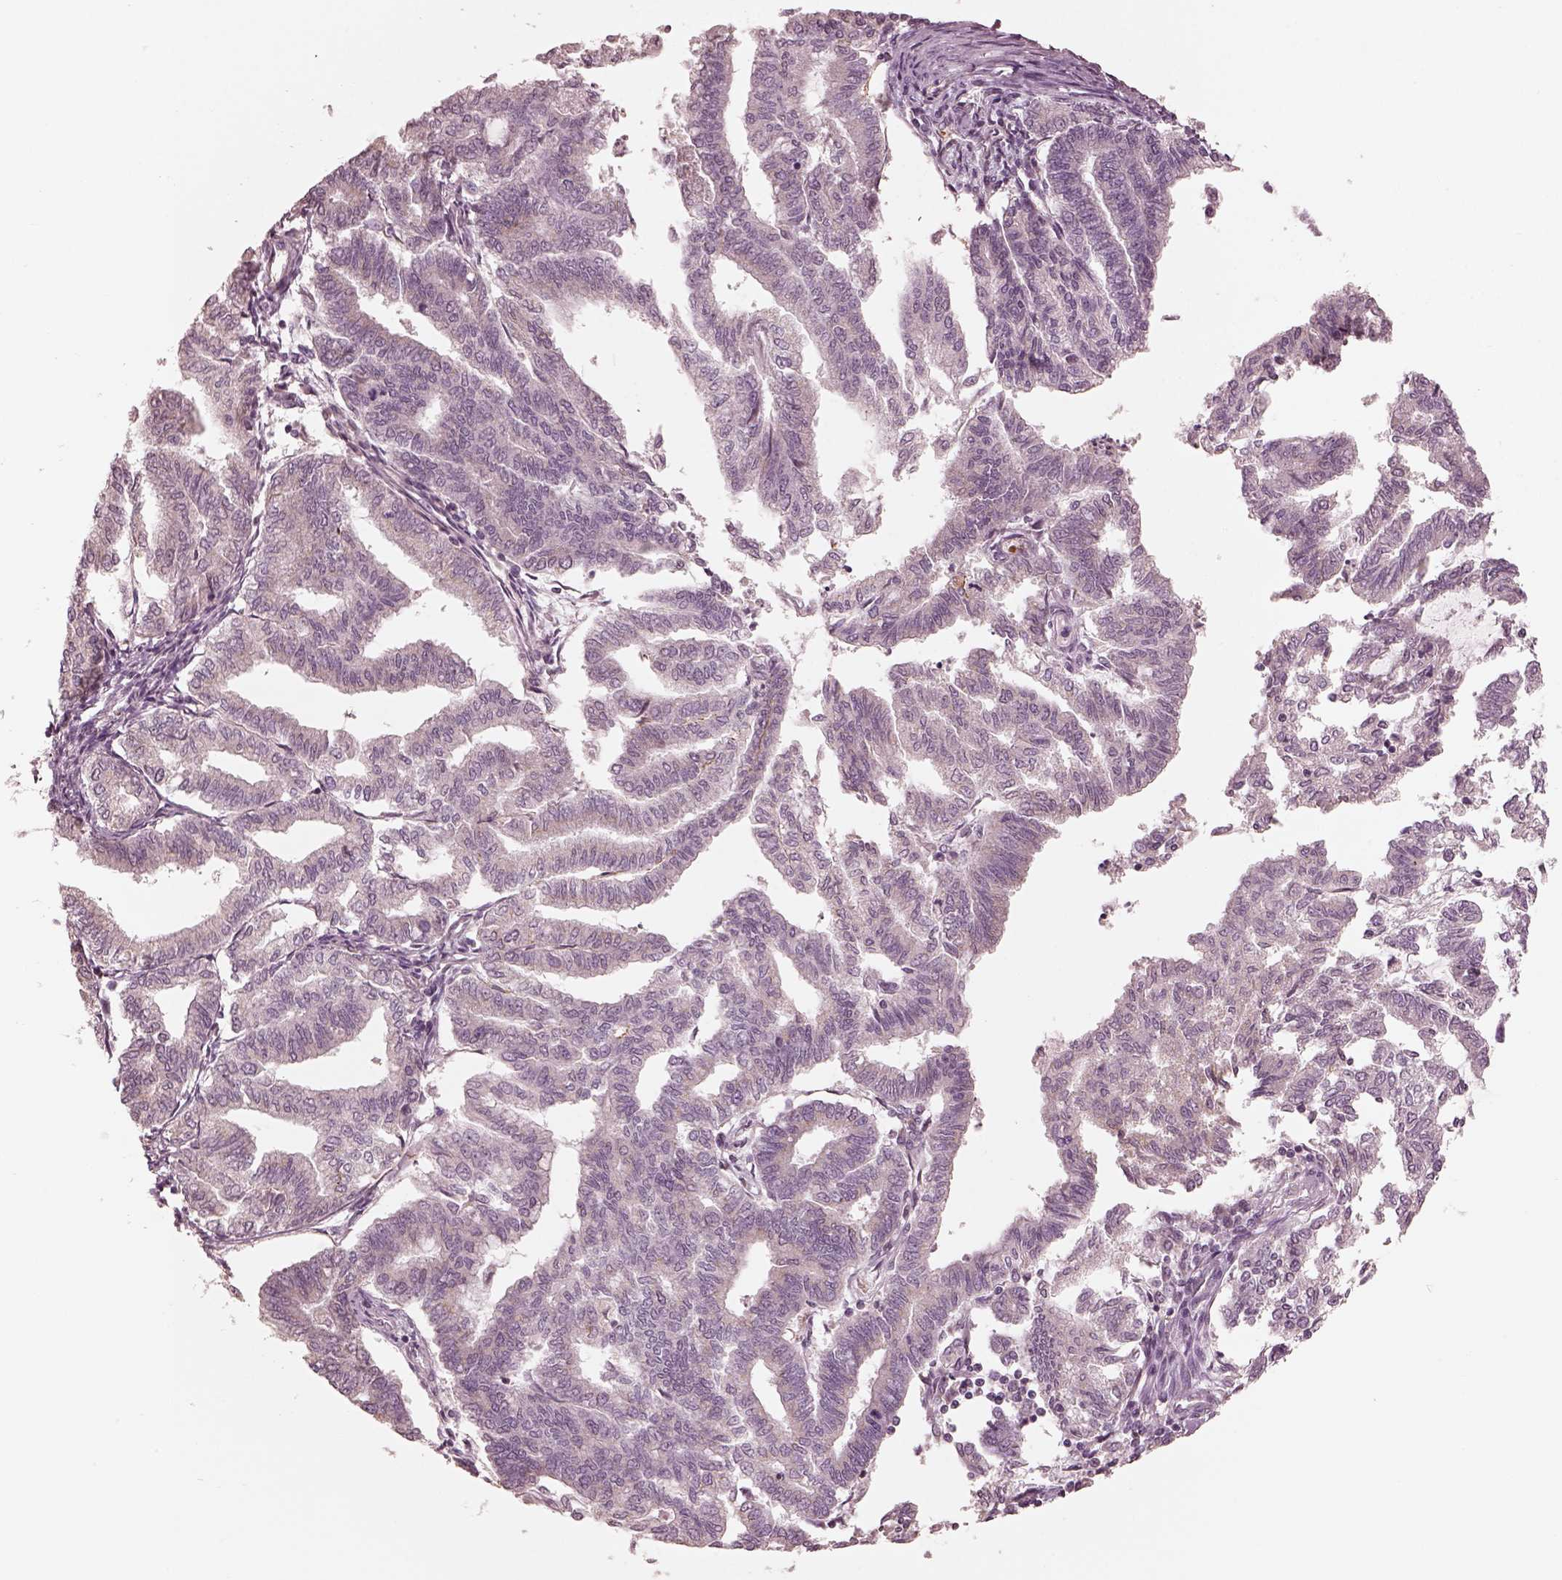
{"staining": {"intensity": "negative", "quantity": "none", "location": "none"}, "tissue": "endometrial cancer", "cell_type": "Tumor cells", "image_type": "cancer", "snomed": [{"axis": "morphology", "description": "Adenocarcinoma, NOS"}, {"axis": "topography", "description": "Endometrium"}], "caption": "Protein analysis of adenocarcinoma (endometrial) demonstrates no significant positivity in tumor cells.", "gene": "ANKLE1", "patient": {"sex": "female", "age": 79}}